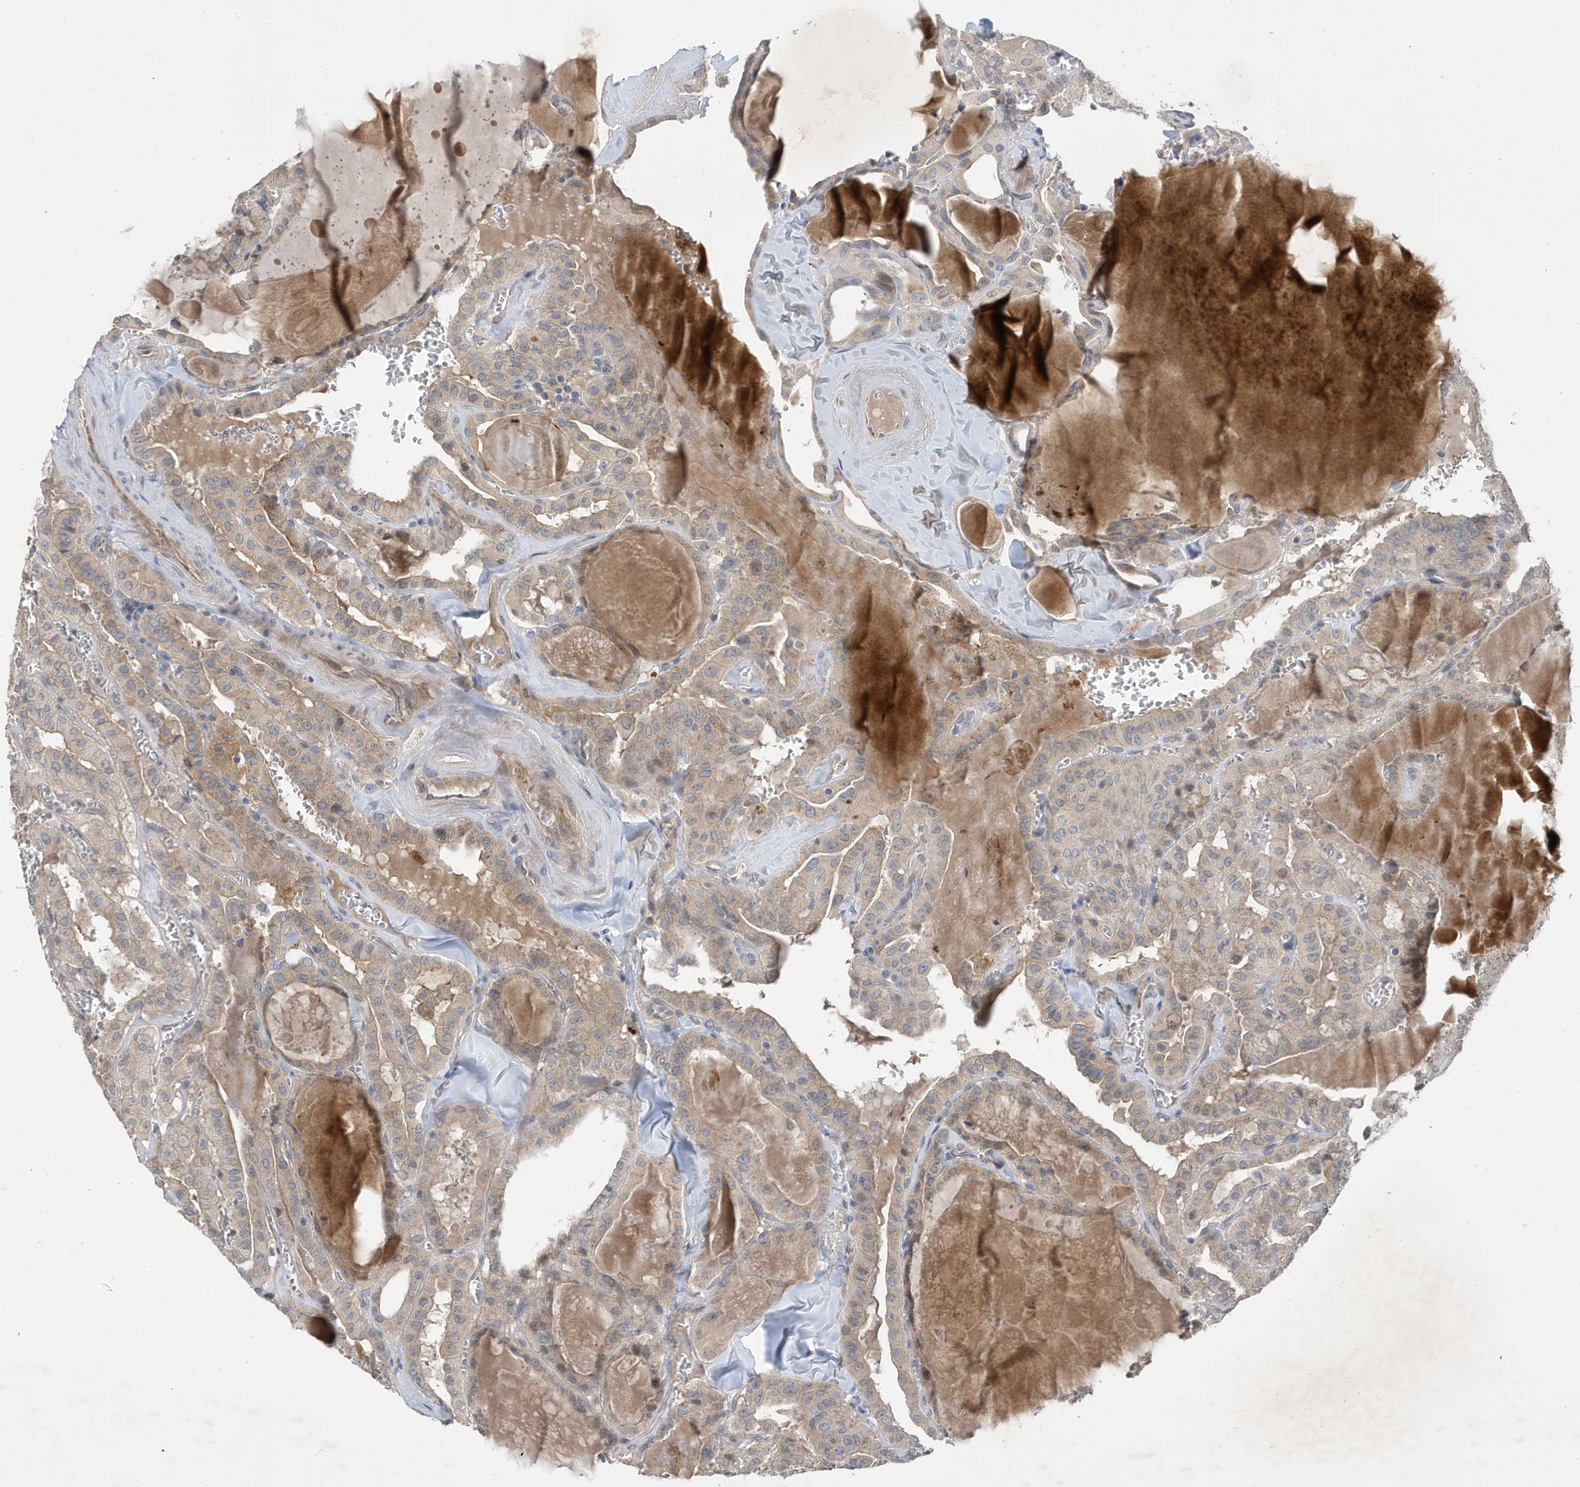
{"staining": {"intensity": "weak", "quantity": "<25%", "location": "cytoplasmic/membranous"}, "tissue": "thyroid cancer", "cell_type": "Tumor cells", "image_type": "cancer", "snomed": [{"axis": "morphology", "description": "Papillary adenocarcinoma, NOS"}, {"axis": "topography", "description": "Thyroid gland"}], "caption": "Human thyroid cancer stained for a protein using immunohistochemistry reveals no expression in tumor cells.", "gene": "LAPTM4A", "patient": {"sex": "male", "age": 52}}